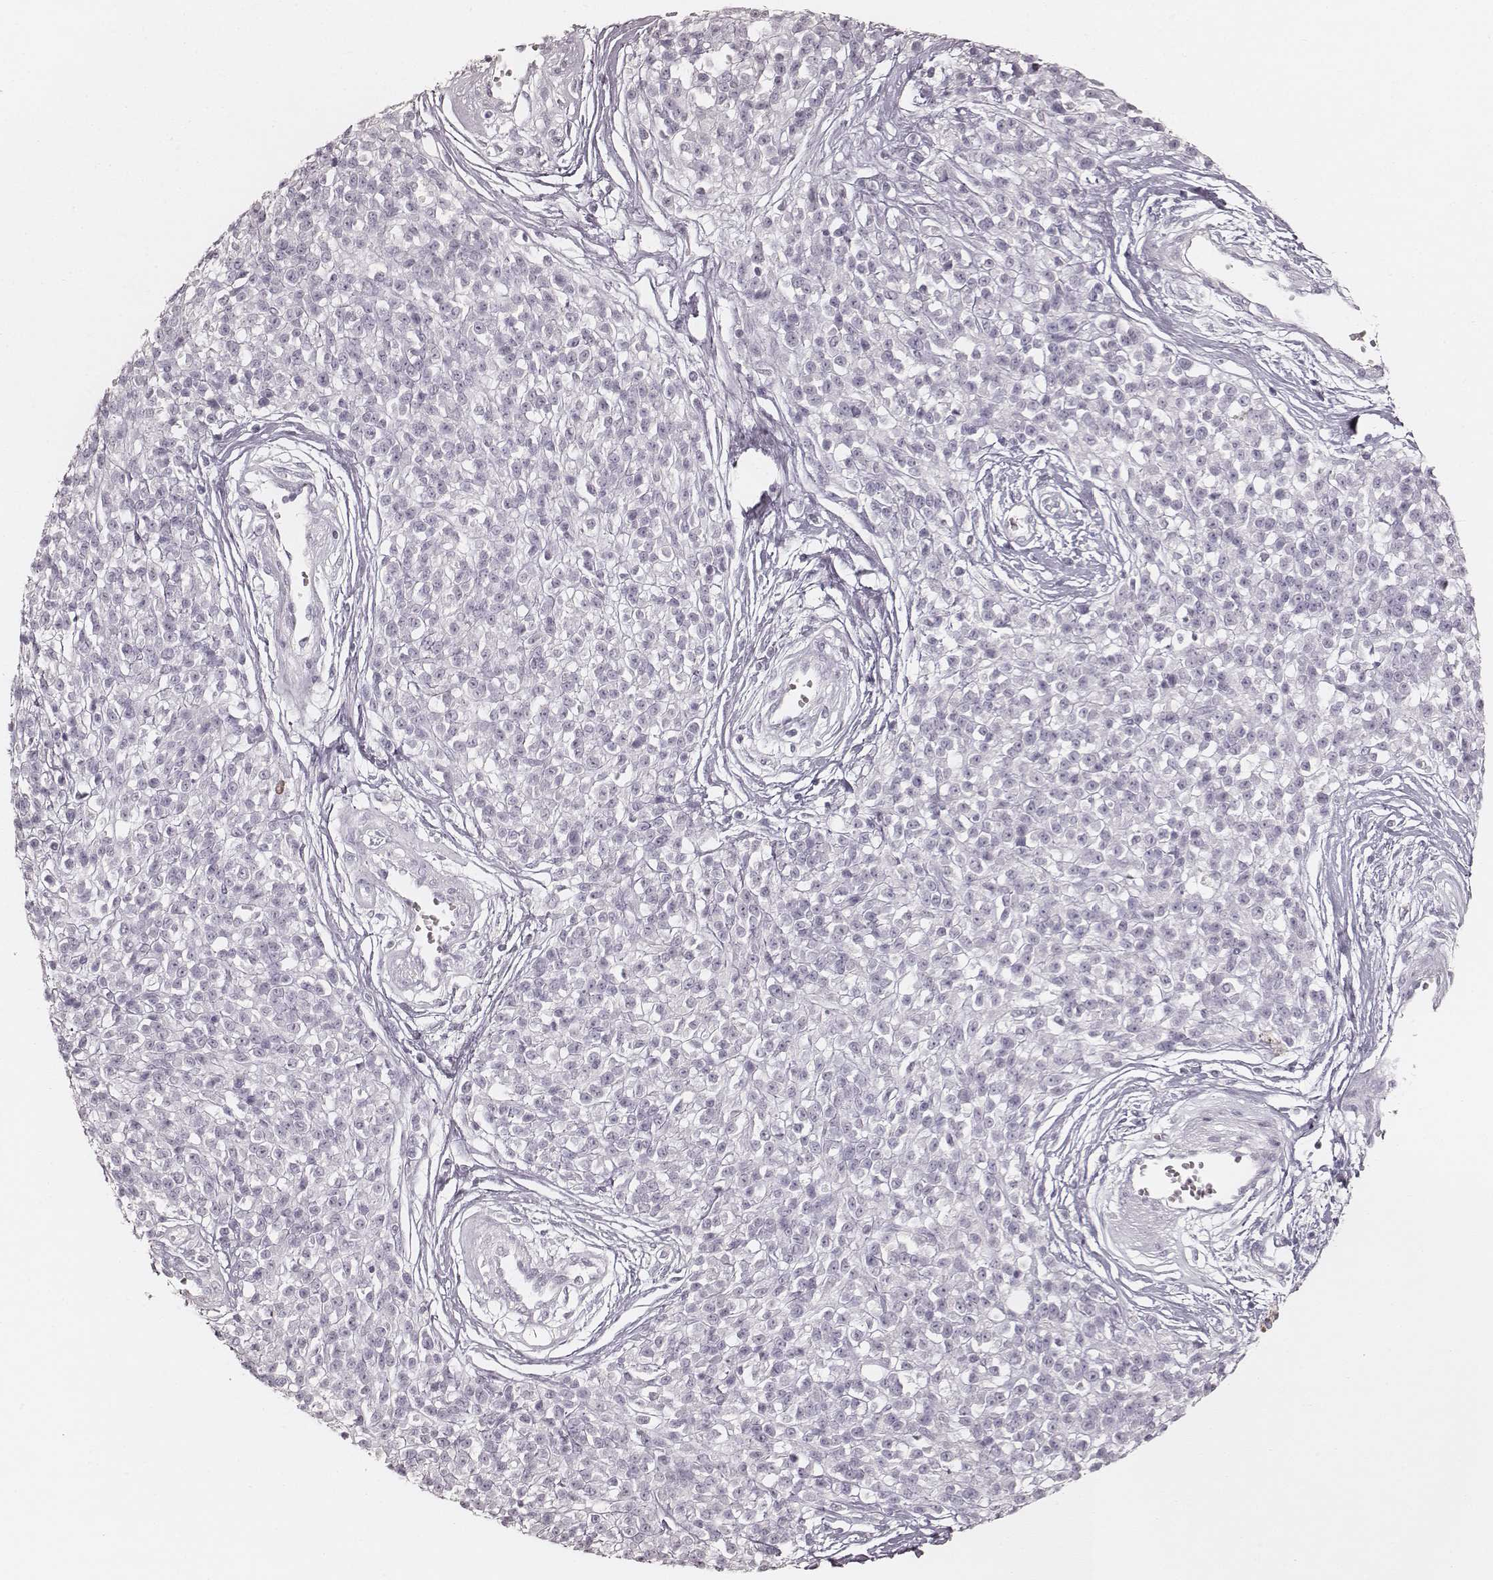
{"staining": {"intensity": "negative", "quantity": "none", "location": "none"}, "tissue": "melanoma", "cell_type": "Tumor cells", "image_type": "cancer", "snomed": [{"axis": "morphology", "description": "Malignant melanoma, NOS"}, {"axis": "topography", "description": "Skin"}, {"axis": "topography", "description": "Skin of trunk"}], "caption": "Melanoma was stained to show a protein in brown. There is no significant positivity in tumor cells.", "gene": "KRT26", "patient": {"sex": "male", "age": 74}}